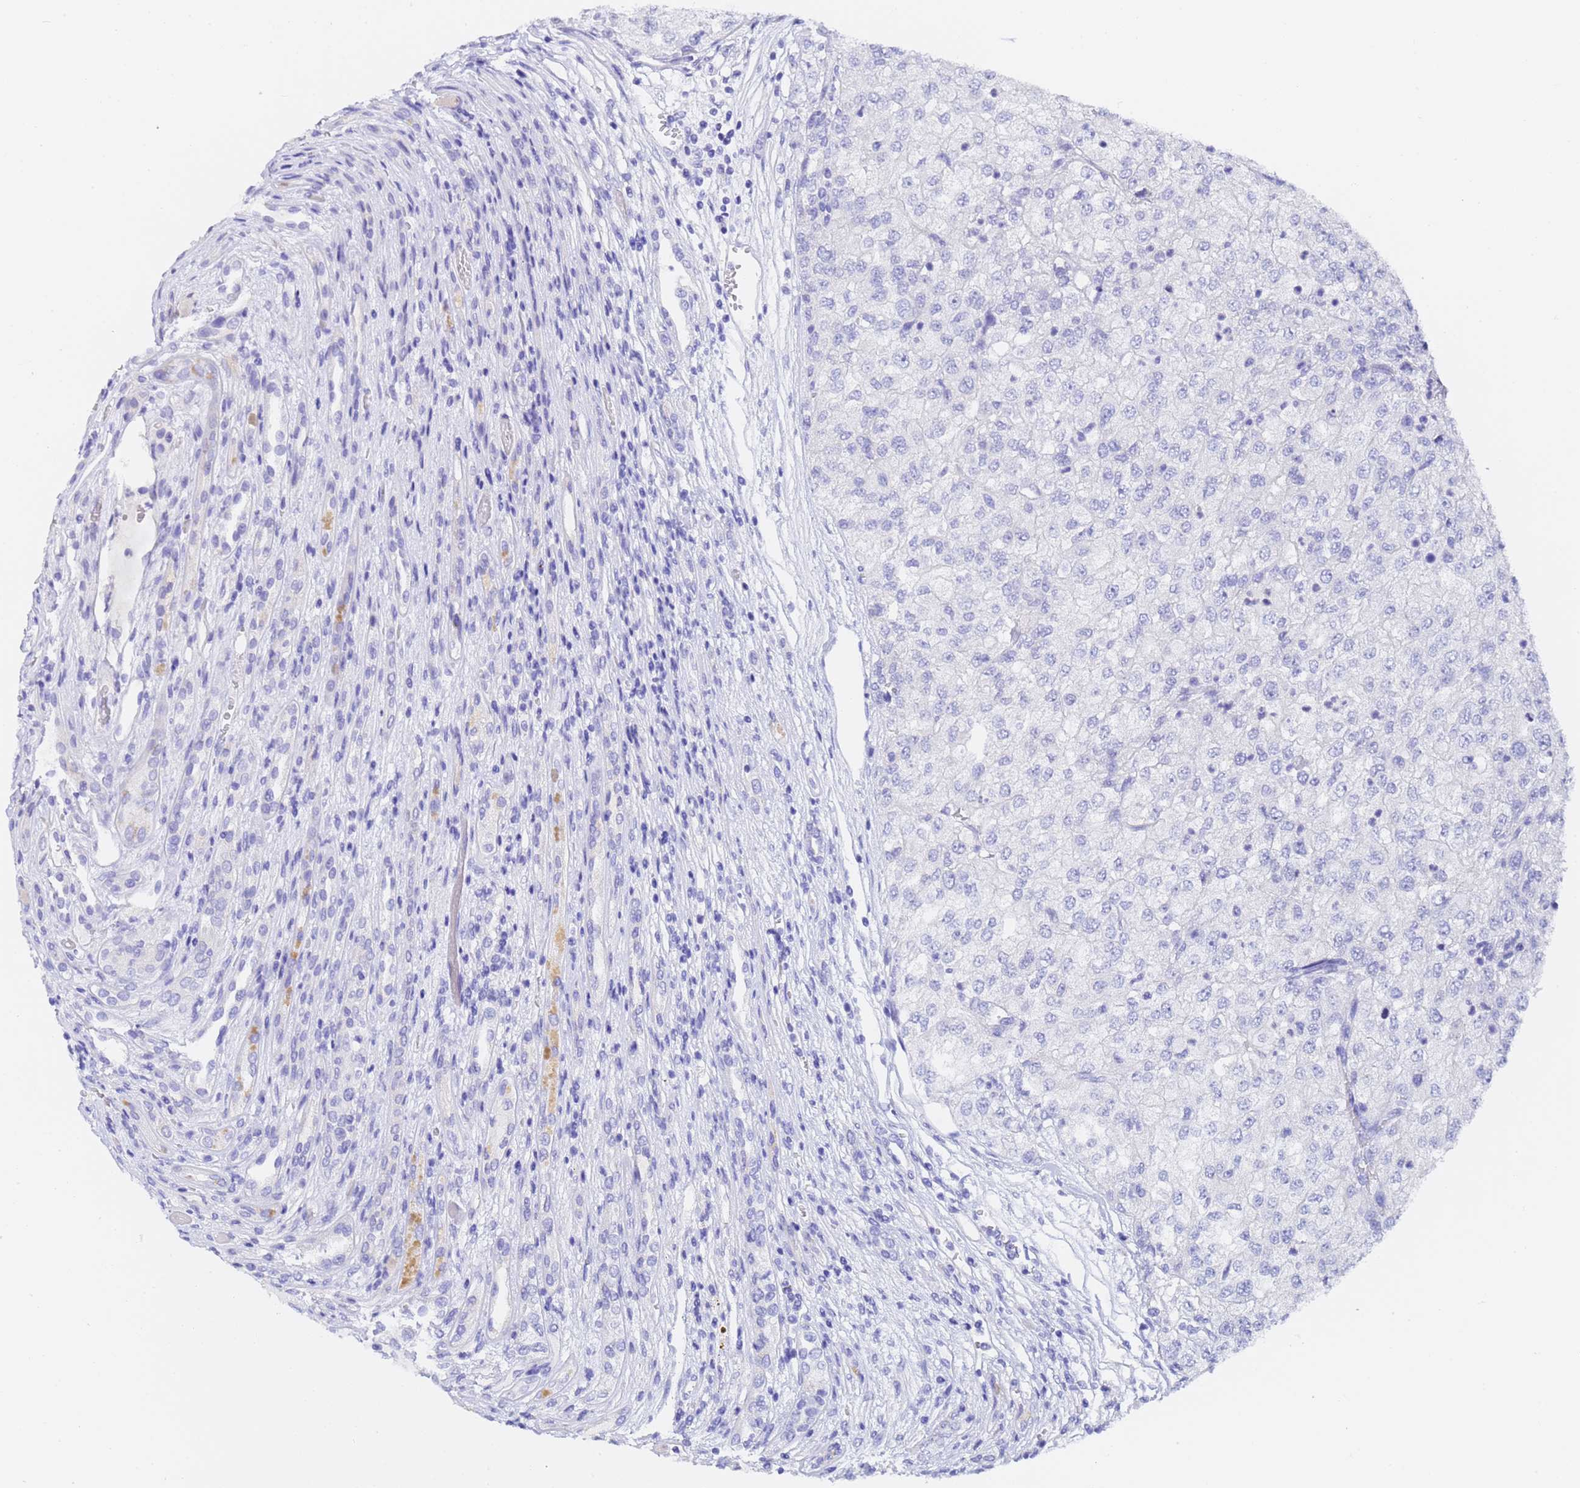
{"staining": {"intensity": "negative", "quantity": "none", "location": "none"}, "tissue": "renal cancer", "cell_type": "Tumor cells", "image_type": "cancer", "snomed": [{"axis": "morphology", "description": "Adenocarcinoma, NOS"}, {"axis": "topography", "description": "Kidney"}], "caption": "This histopathology image is of adenocarcinoma (renal) stained with immunohistochemistry (IHC) to label a protein in brown with the nuclei are counter-stained blue. There is no positivity in tumor cells.", "gene": "GABRA1", "patient": {"sex": "female", "age": 54}}